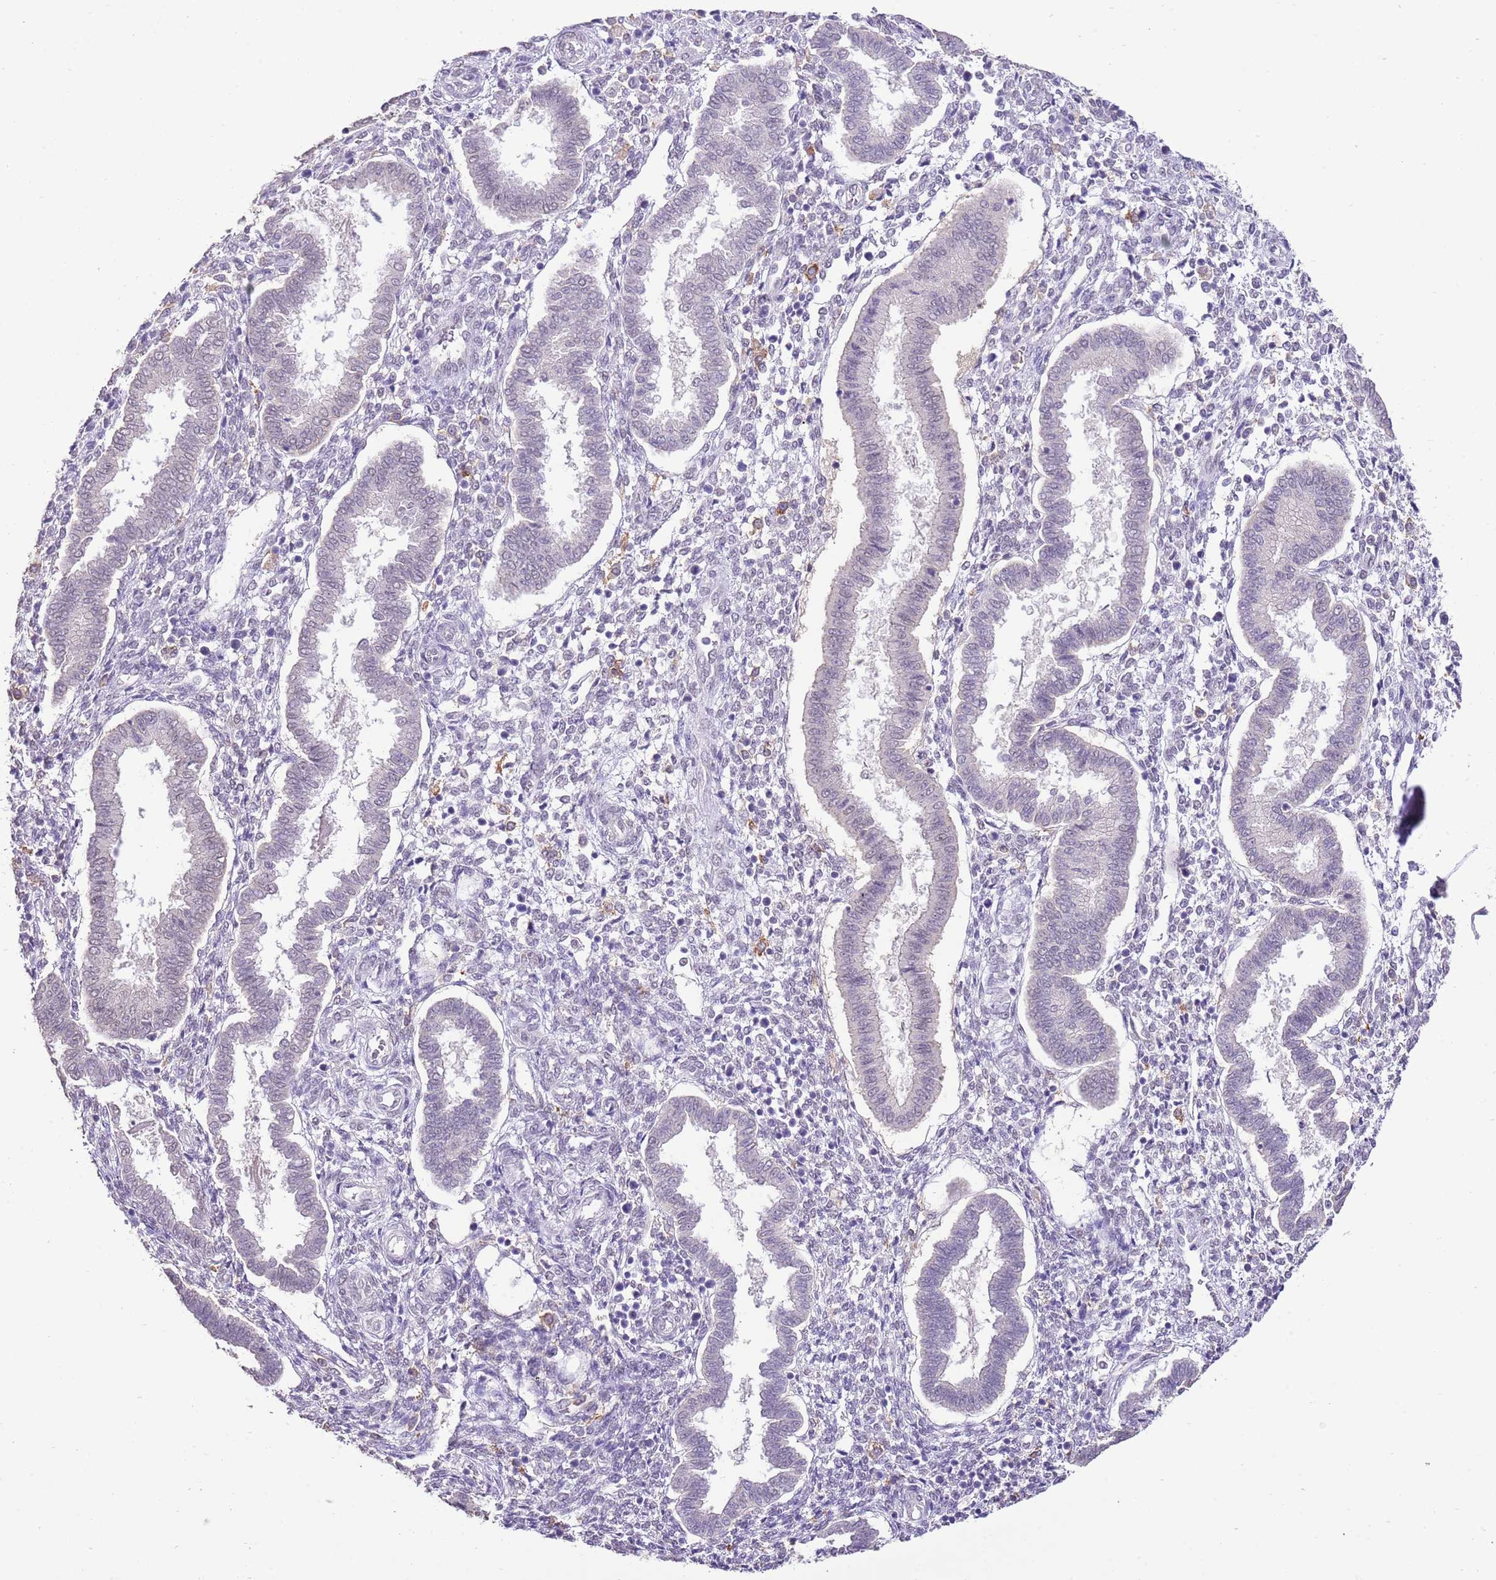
{"staining": {"intensity": "weak", "quantity": "<25%", "location": "nuclear"}, "tissue": "endometrium", "cell_type": "Cells in endometrial stroma", "image_type": "normal", "snomed": [{"axis": "morphology", "description": "Normal tissue, NOS"}, {"axis": "topography", "description": "Endometrium"}], "caption": "DAB (3,3'-diaminobenzidine) immunohistochemical staining of unremarkable endometrium displays no significant expression in cells in endometrial stroma.", "gene": "IZUMO4", "patient": {"sex": "female", "age": 24}}